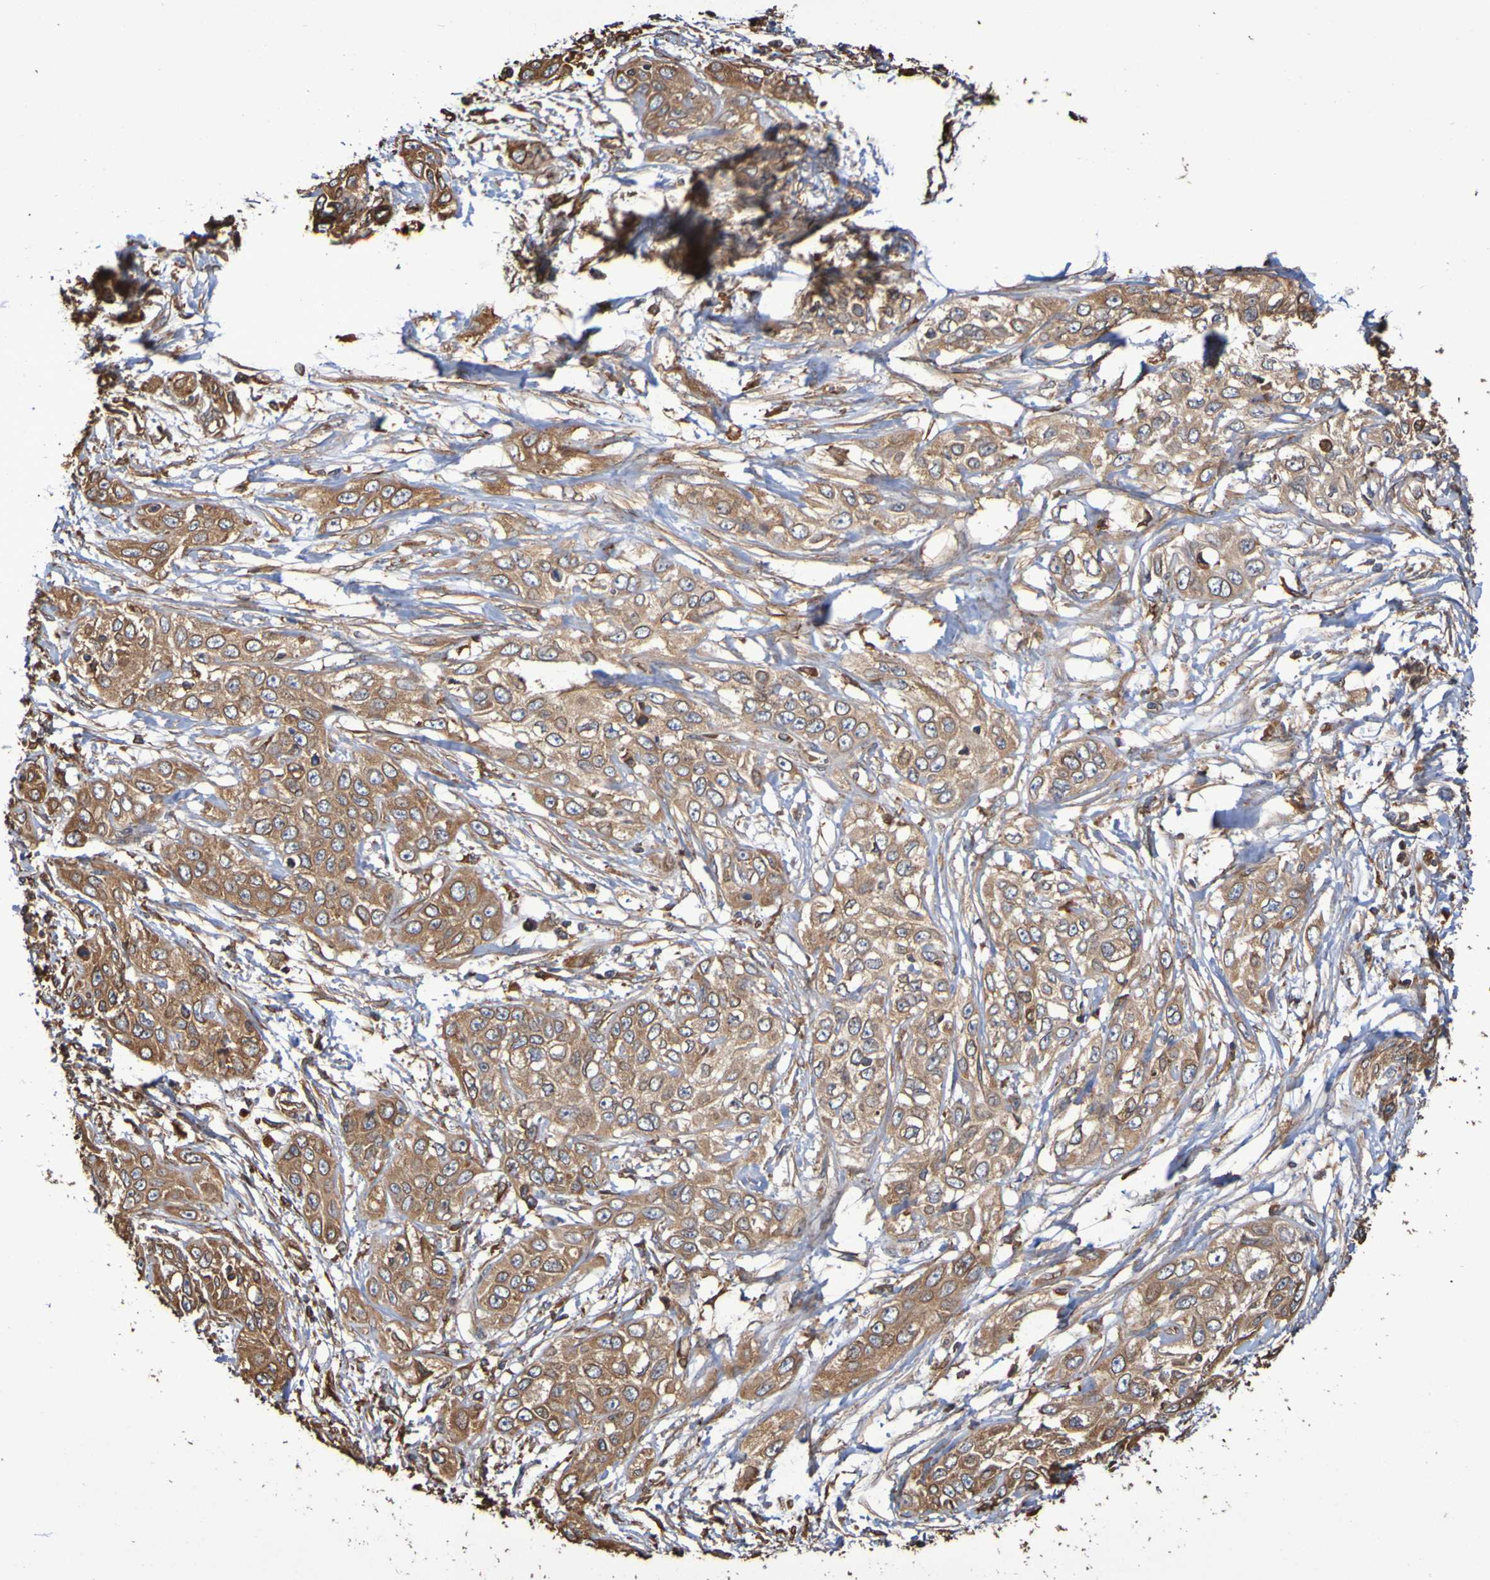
{"staining": {"intensity": "strong", "quantity": ">75%", "location": "cytoplasmic/membranous"}, "tissue": "pancreatic cancer", "cell_type": "Tumor cells", "image_type": "cancer", "snomed": [{"axis": "morphology", "description": "Adenocarcinoma, NOS"}, {"axis": "topography", "description": "Pancreas"}], "caption": "Strong cytoplasmic/membranous positivity for a protein is present in approximately >75% of tumor cells of adenocarcinoma (pancreatic) using immunohistochemistry (IHC).", "gene": "RAB11A", "patient": {"sex": "female", "age": 70}}